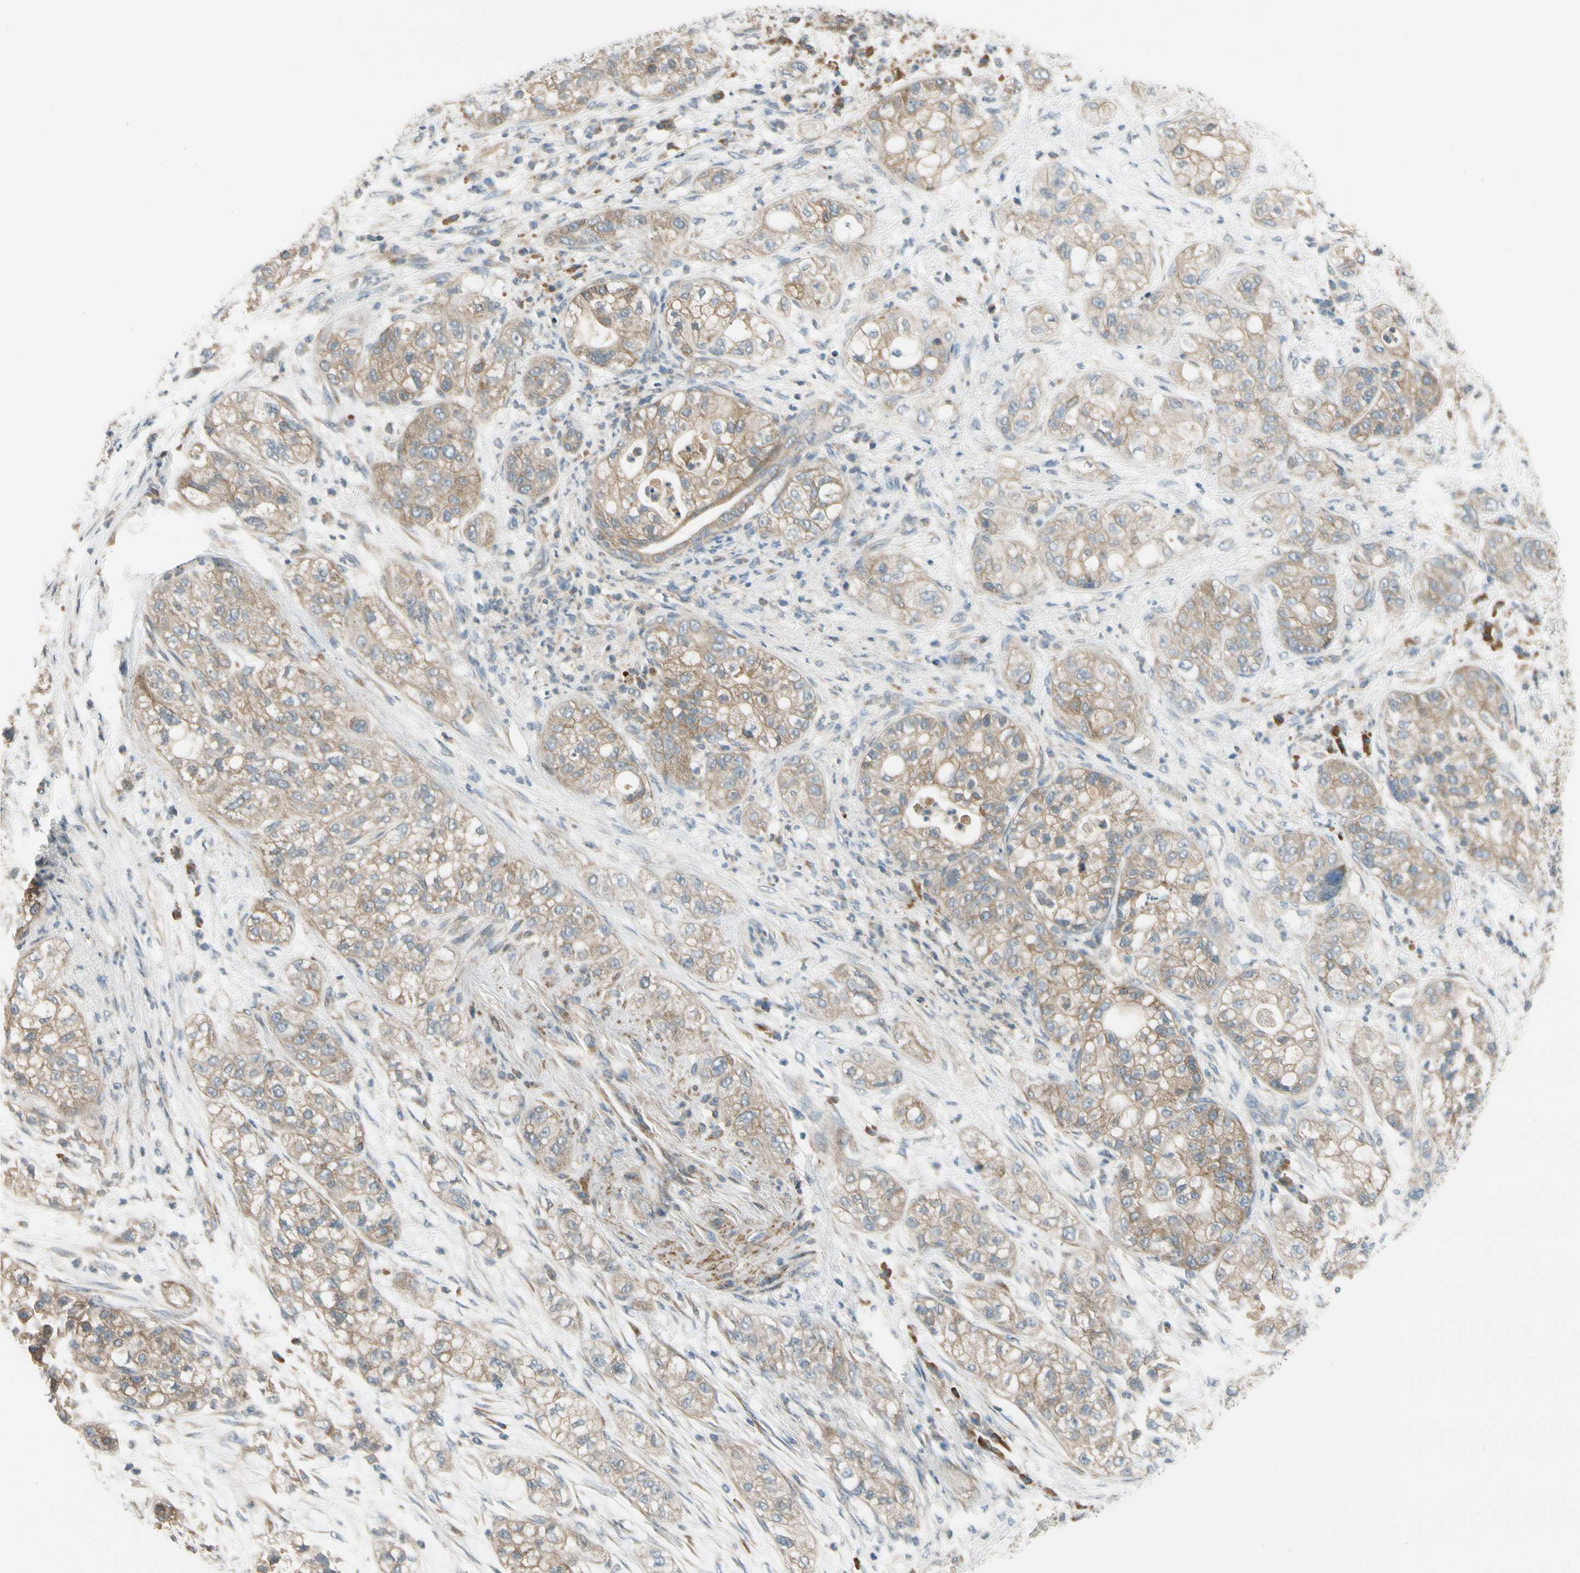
{"staining": {"intensity": "weak", "quantity": ">75%", "location": "cytoplasmic/membranous"}, "tissue": "pancreatic cancer", "cell_type": "Tumor cells", "image_type": "cancer", "snomed": [{"axis": "morphology", "description": "Adenocarcinoma, NOS"}, {"axis": "topography", "description": "Pancreas"}], "caption": "Approximately >75% of tumor cells in pancreatic adenocarcinoma exhibit weak cytoplasmic/membranous protein expression as visualized by brown immunohistochemical staining.", "gene": "MST1R", "patient": {"sex": "female", "age": 78}}